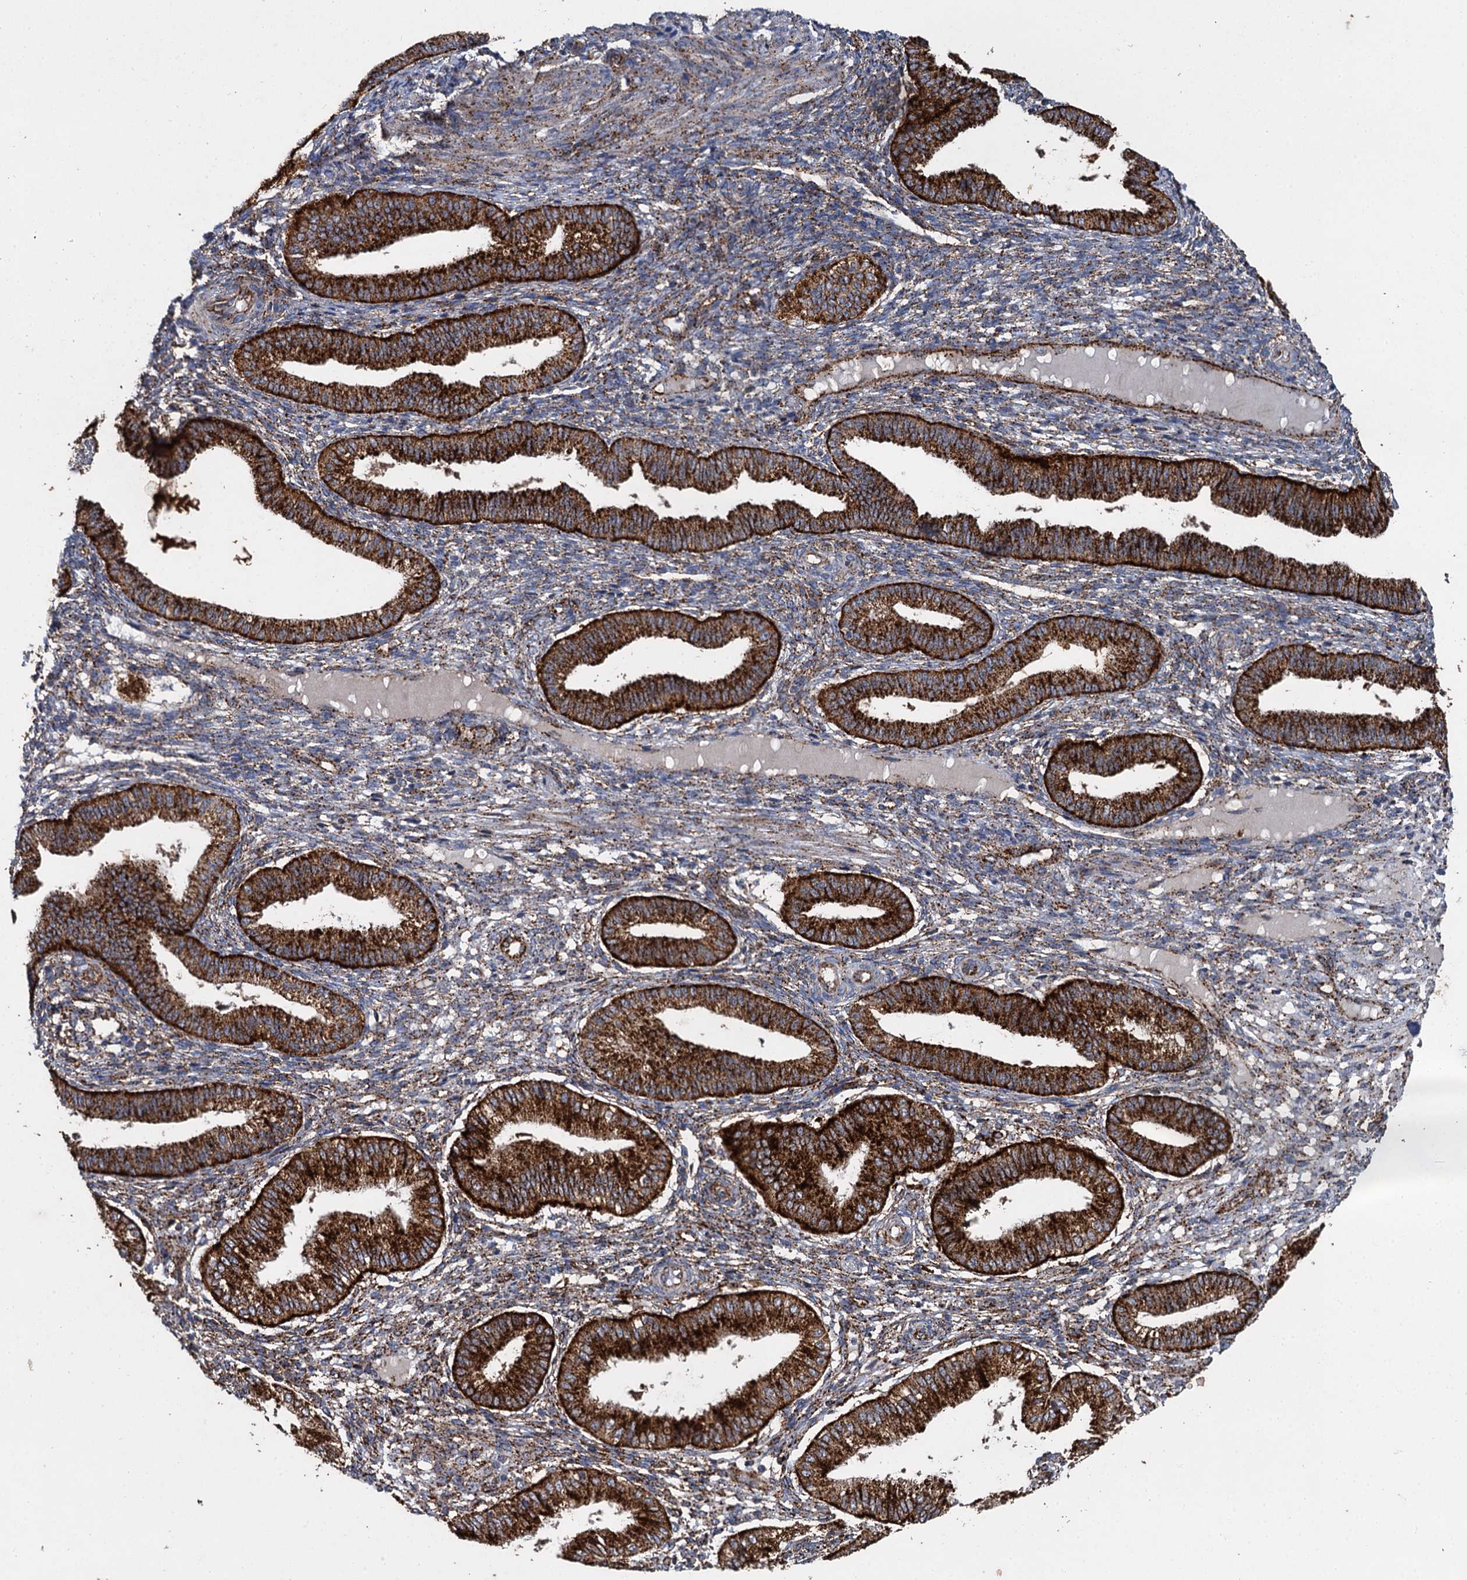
{"staining": {"intensity": "strong", "quantity": "25%-75%", "location": "cytoplasmic/membranous"}, "tissue": "endometrium", "cell_type": "Cells in endometrial stroma", "image_type": "normal", "snomed": [{"axis": "morphology", "description": "Normal tissue, NOS"}, {"axis": "topography", "description": "Endometrium"}], "caption": "Endometrium was stained to show a protein in brown. There is high levels of strong cytoplasmic/membranous expression in approximately 25%-75% of cells in endometrial stroma.", "gene": "GBA1", "patient": {"sex": "female", "age": 39}}